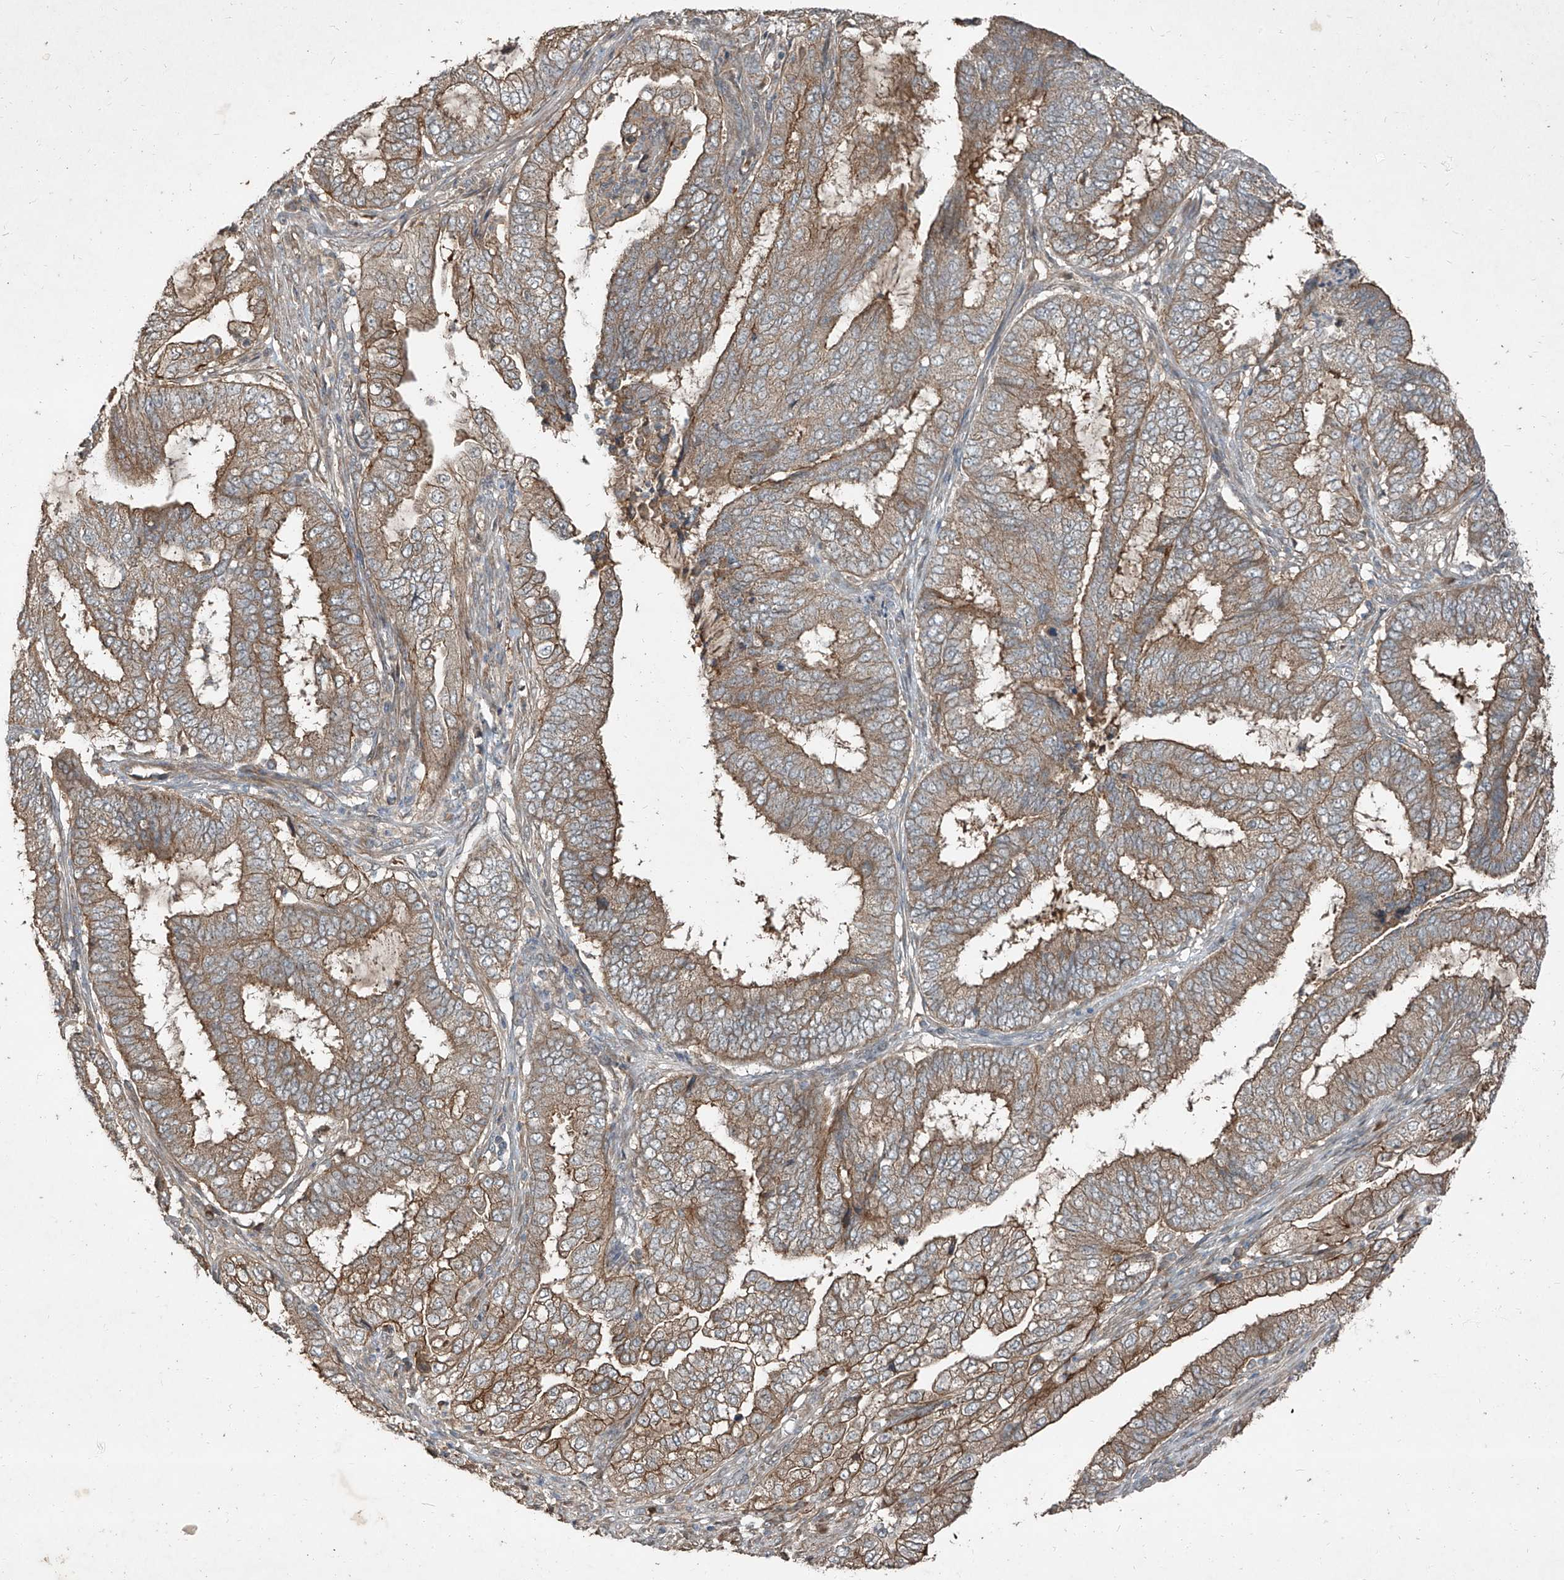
{"staining": {"intensity": "moderate", "quantity": ">75%", "location": "cytoplasmic/membranous"}, "tissue": "endometrial cancer", "cell_type": "Tumor cells", "image_type": "cancer", "snomed": [{"axis": "morphology", "description": "Adenocarcinoma, NOS"}, {"axis": "topography", "description": "Endometrium"}], "caption": "Protein expression by immunohistochemistry (IHC) demonstrates moderate cytoplasmic/membranous staining in about >75% of tumor cells in endometrial cancer. (Stains: DAB in brown, nuclei in blue, Microscopy: brightfield microscopy at high magnification).", "gene": "CCN1", "patient": {"sex": "female", "age": 51}}